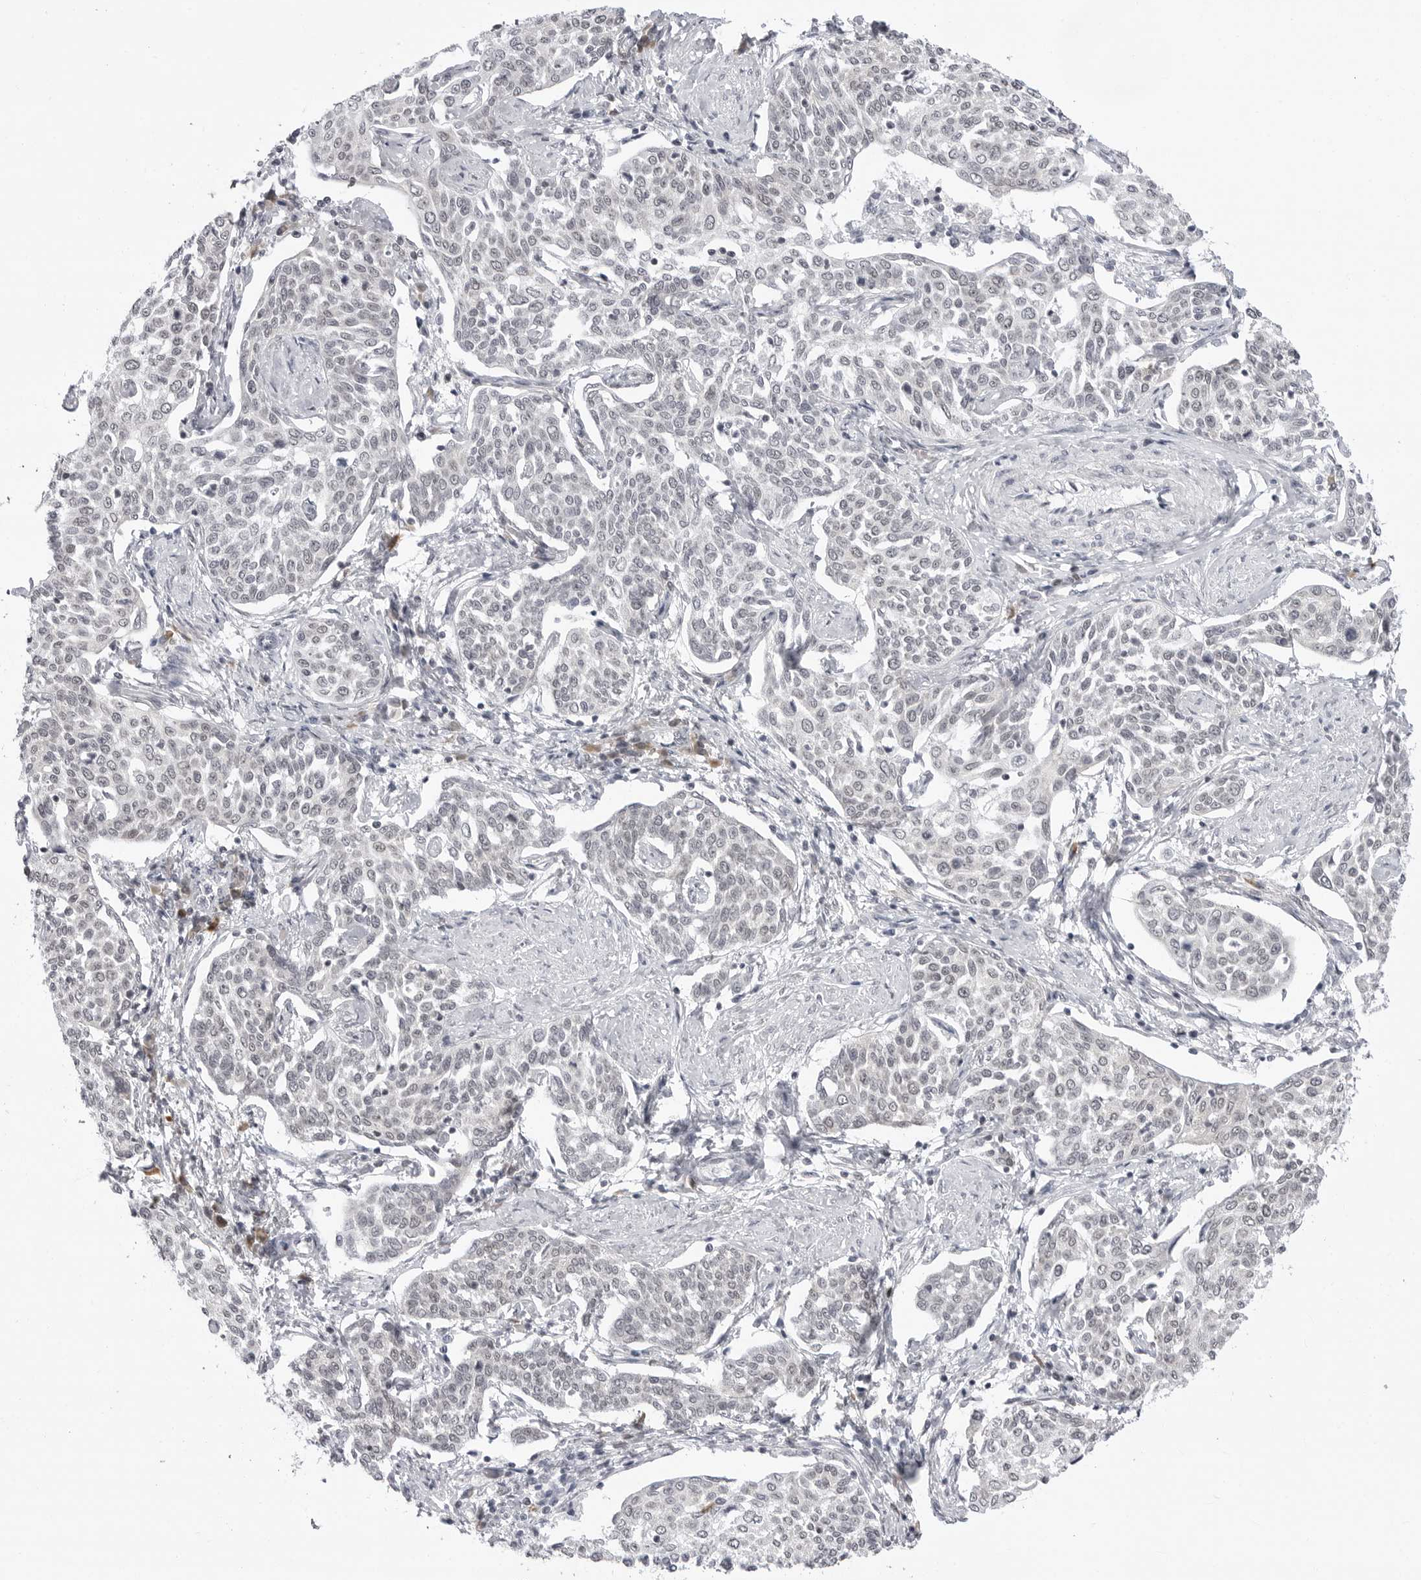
{"staining": {"intensity": "negative", "quantity": "none", "location": "none"}, "tissue": "cervical cancer", "cell_type": "Tumor cells", "image_type": "cancer", "snomed": [{"axis": "morphology", "description": "Squamous cell carcinoma, NOS"}, {"axis": "topography", "description": "Cervix"}], "caption": "Immunohistochemistry (IHC) micrograph of human cervical squamous cell carcinoma stained for a protein (brown), which reveals no positivity in tumor cells.", "gene": "PPP2R5C", "patient": {"sex": "female", "age": 34}}